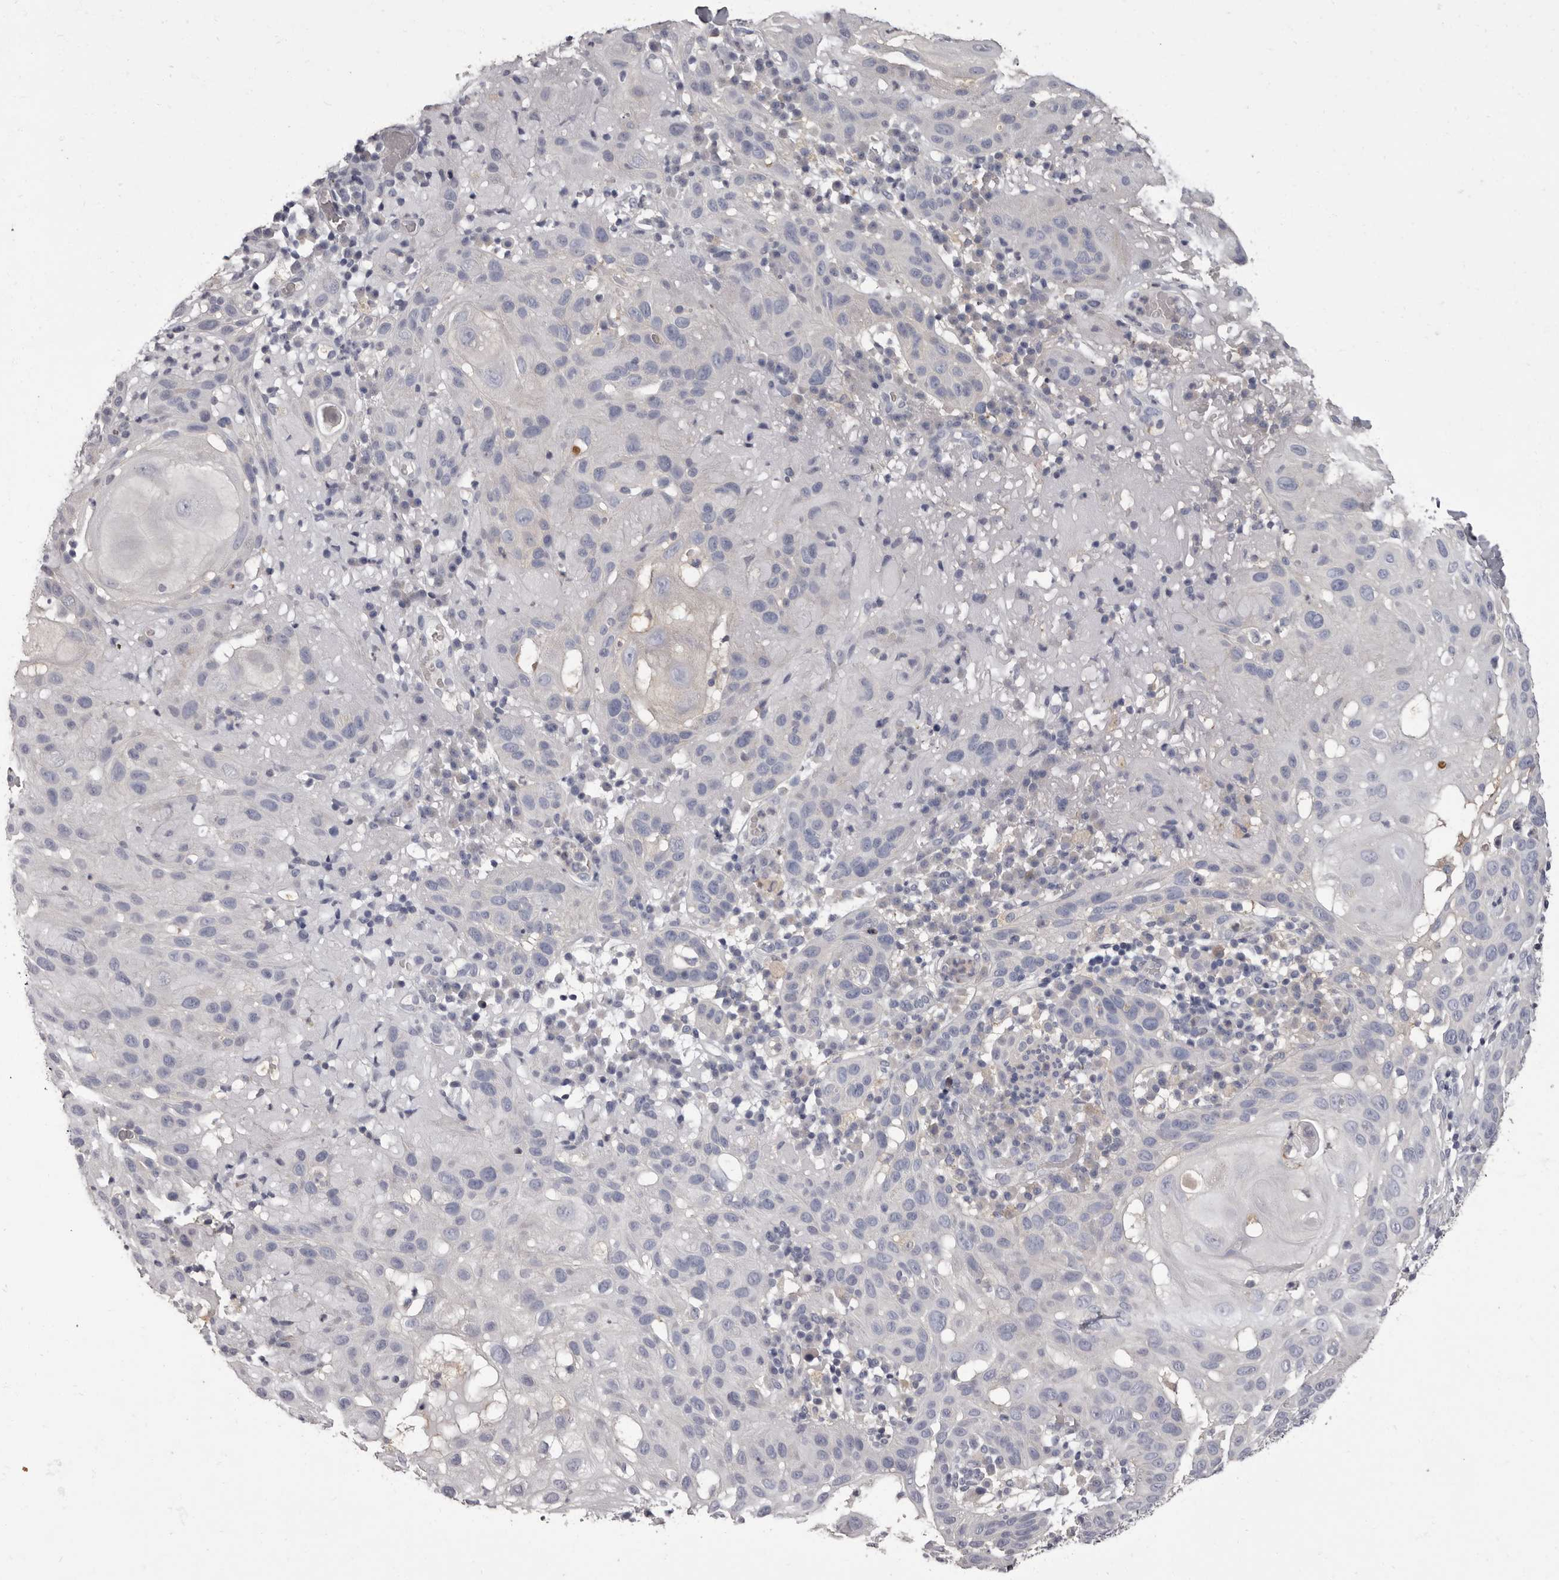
{"staining": {"intensity": "negative", "quantity": "none", "location": "none"}, "tissue": "skin cancer", "cell_type": "Tumor cells", "image_type": "cancer", "snomed": [{"axis": "morphology", "description": "Normal tissue, NOS"}, {"axis": "morphology", "description": "Squamous cell carcinoma, NOS"}, {"axis": "topography", "description": "Skin"}], "caption": "A high-resolution image shows immunohistochemistry staining of skin cancer (squamous cell carcinoma), which reveals no significant expression in tumor cells.", "gene": "APEH", "patient": {"sex": "female", "age": 96}}